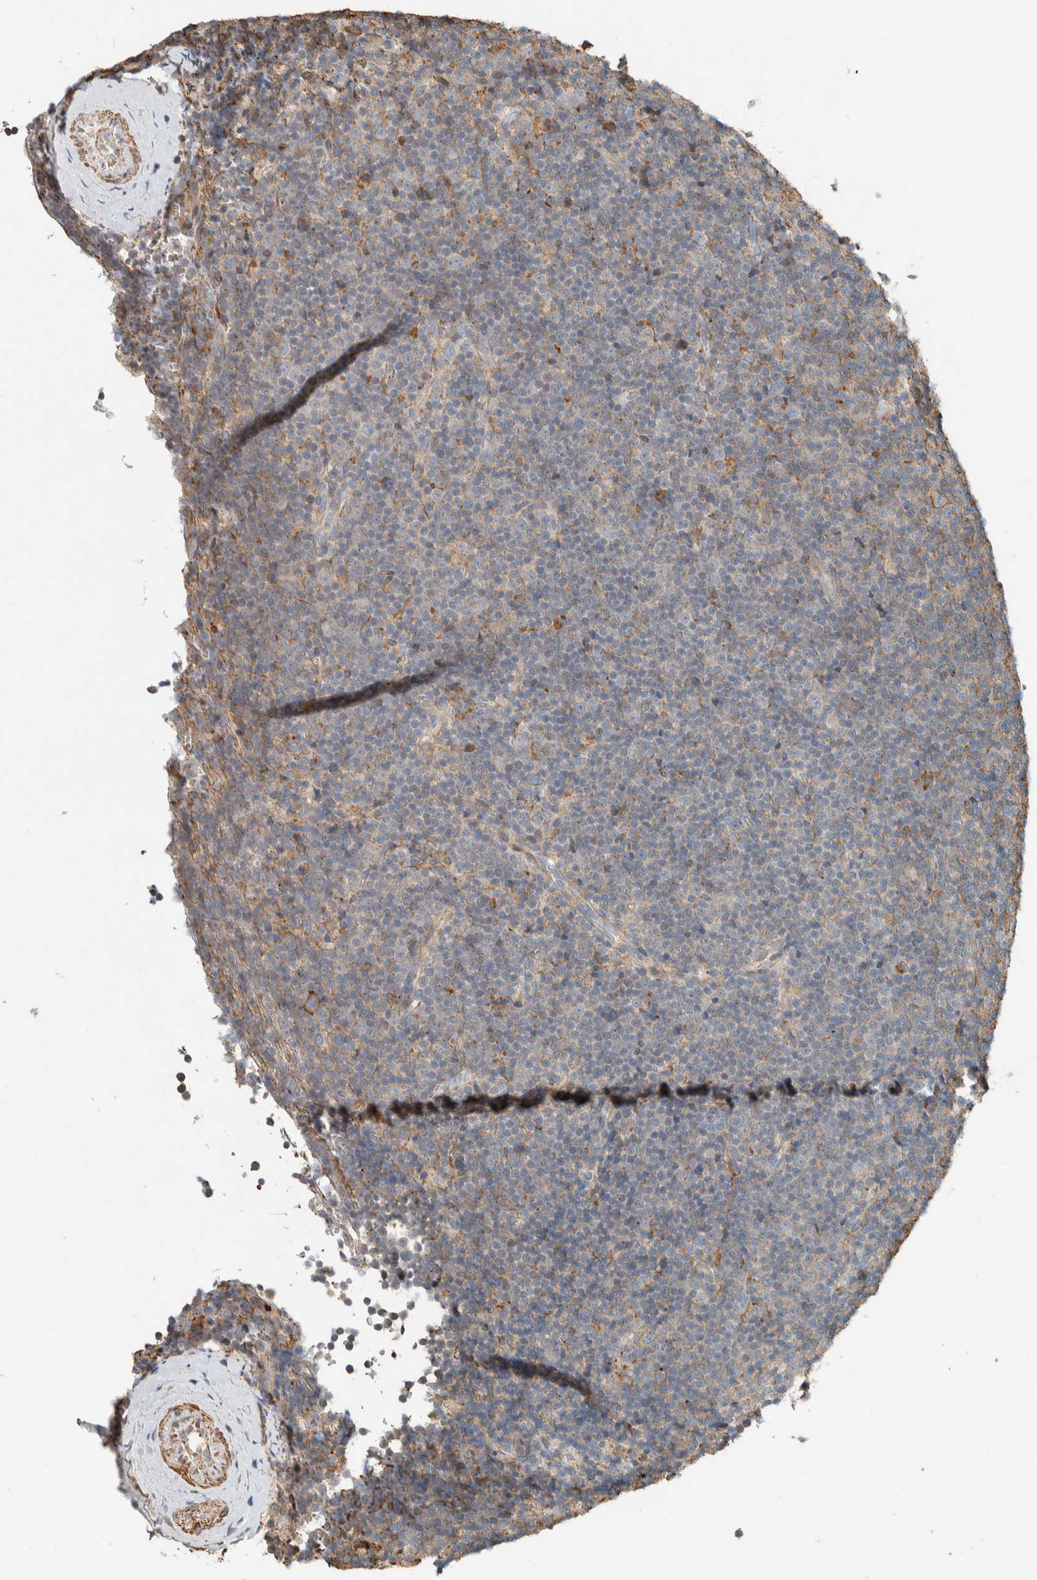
{"staining": {"intensity": "negative", "quantity": "none", "location": "none"}, "tissue": "lymphoma", "cell_type": "Tumor cells", "image_type": "cancer", "snomed": [{"axis": "morphology", "description": "Malignant lymphoma, non-Hodgkin's type, Low grade"}, {"axis": "topography", "description": "Lymph node"}], "caption": "The photomicrograph demonstrates no staining of tumor cells in lymphoma.", "gene": "CTBP2", "patient": {"sex": "female", "age": 67}}